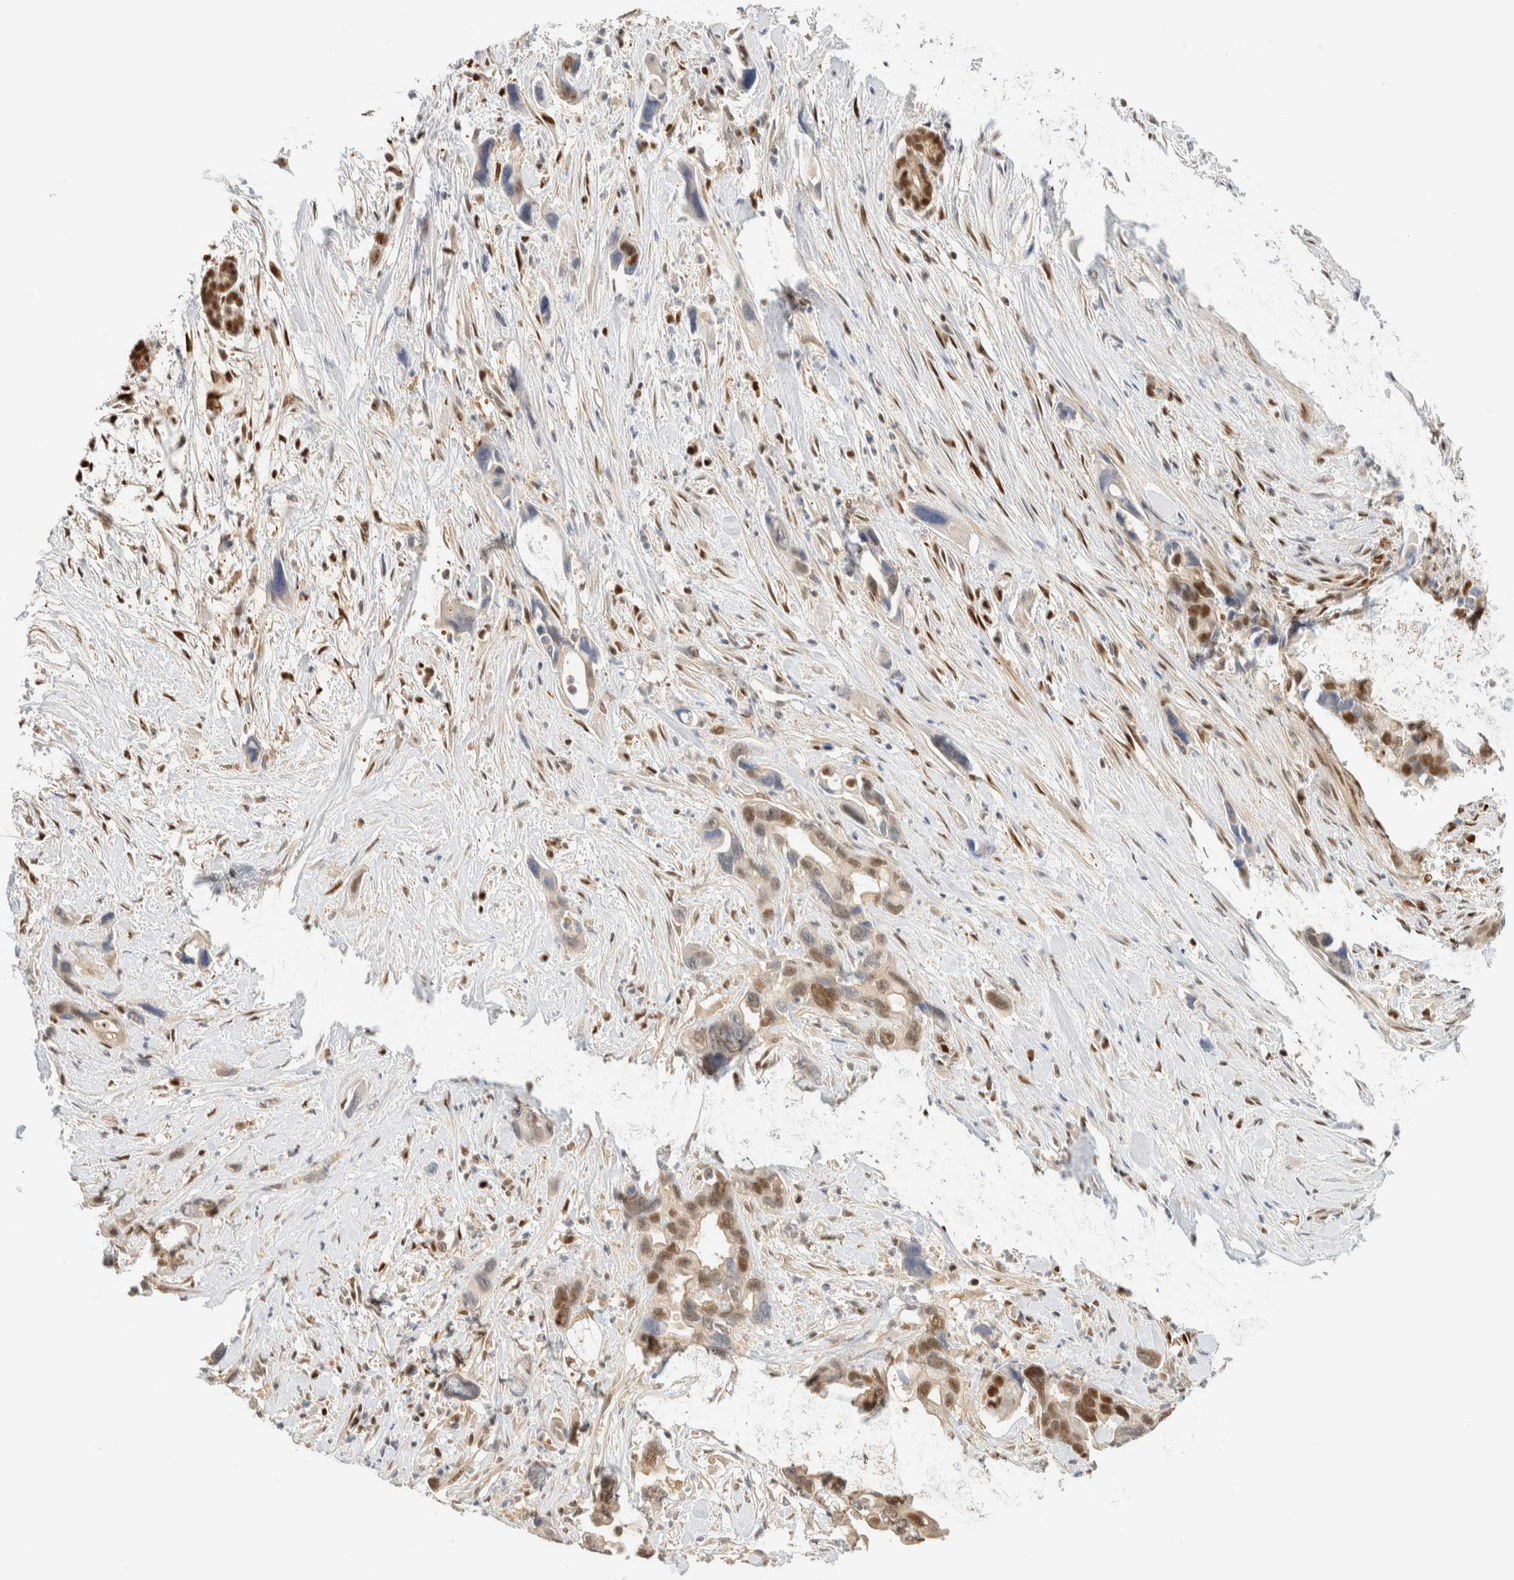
{"staining": {"intensity": "moderate", "quantity": "25%-75%", "location": "nuclear"}, "tissue": "pancreatic cancer", "cell_type": "Tumor cells", "image_type": "cancer", "snomed": [{"axis": "morphology", "description": "Adenocarcinoma, NOS"}, {"axis": "topography", "description": "Pancreas"}], "caption": "This photomicrograph demonstrates IHC staining of adenocarcinoma (pancreatic), with medium moderate nuclear expression in approximately 25%-75% of tumor cells.", "gene": "ZBTB37", "patient": {"sex": "female", "age": 70}}